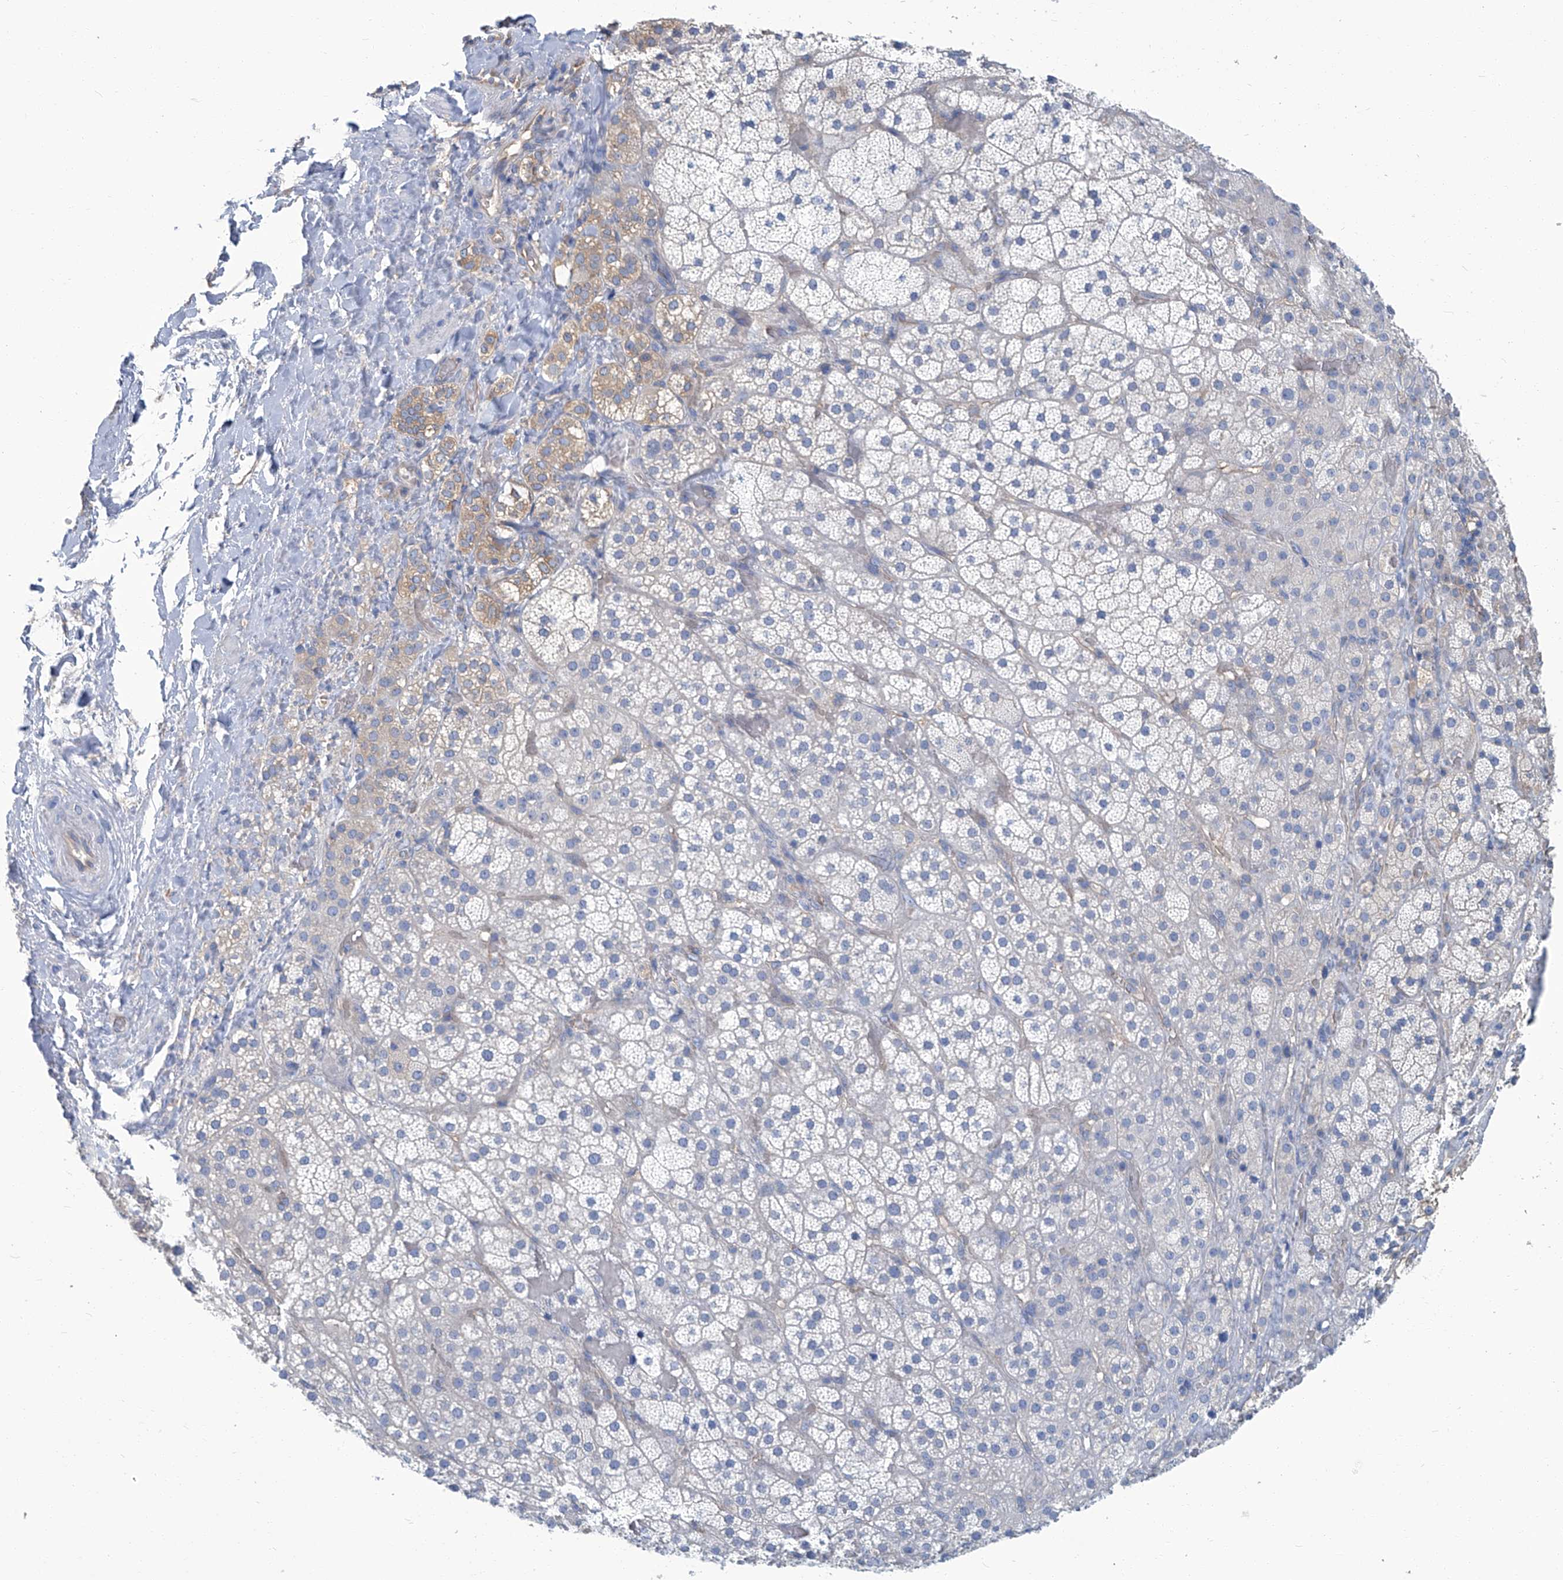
{"staining": {"intensity": "weak", "quantity": "<25%", "location": "cytoplasmic/membranous"}, "tissue": "adrenal gland", "cell_type": "Glandular cells", "image_type": "normal", "snomed": [{"axis": "morphology", "description": "Normal tissue, NOS"}, {"axis": "topography", "description": "Adrenal gland"}], "caption": "IHC micrograph of benign adrenal gland: adrenal gland stained with DAB (3,3'-diaminobenzidine) demonstrates no significant protein staining in glandular cells.", "gene": "PFKL", "patient": {"sex": "male", "age": 57}}